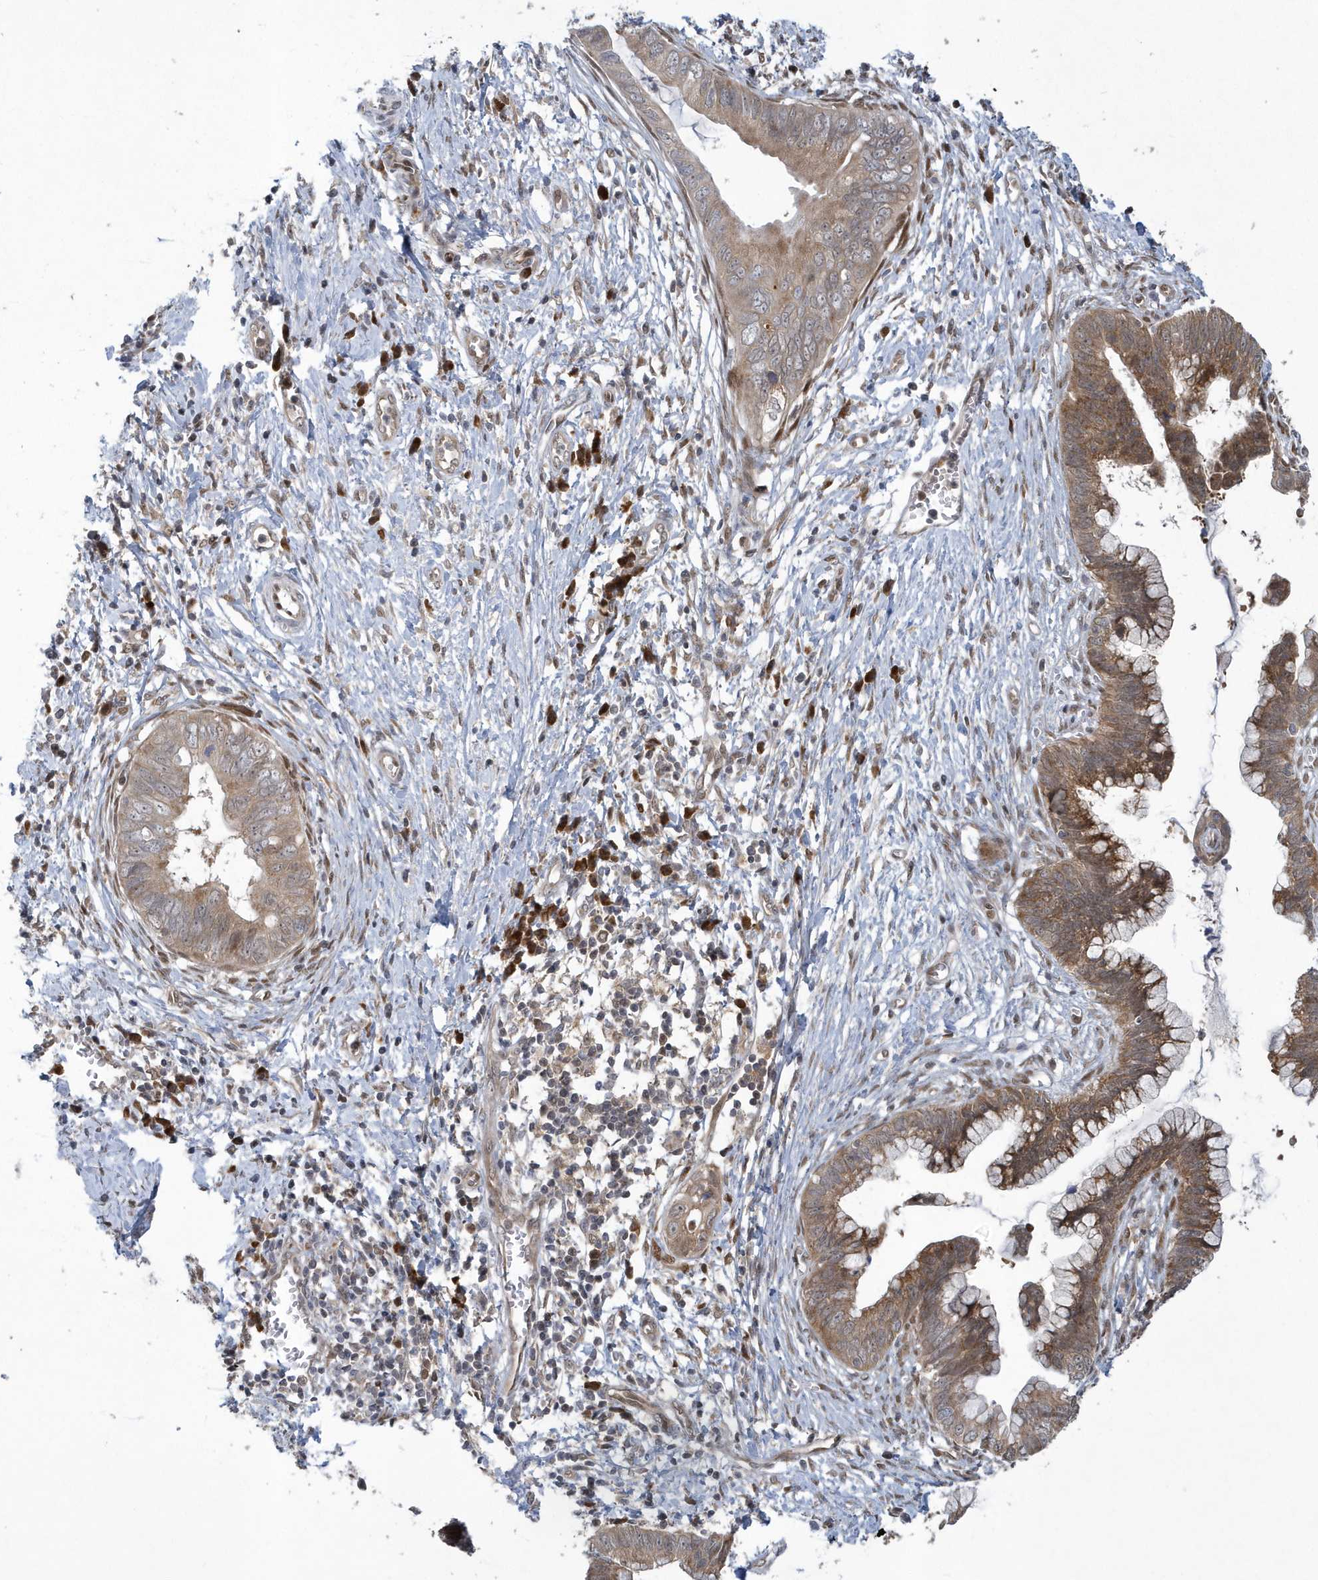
{"staining": {"intensity": "moderate", "quantity": ">75%", "location": "cytoplasmic/membranous"}, "tissue": "cervical cancer", "cell_type": "Tumor cells", "image_type": "cancer", "snomed": [{"axis": "morphology", "description": "Adenocarcinoma, NOS"}, {"axis": "topography", "description": "Cervix"}], "caption": "Brown immunohistochemical staining in adenocarcinoma (cervical) shows moderate cytoplasmic/membranous staining in about >75% of tumor cells.", "gene": "ATG4A", "patient": {"sex": "female", "age": 44}}